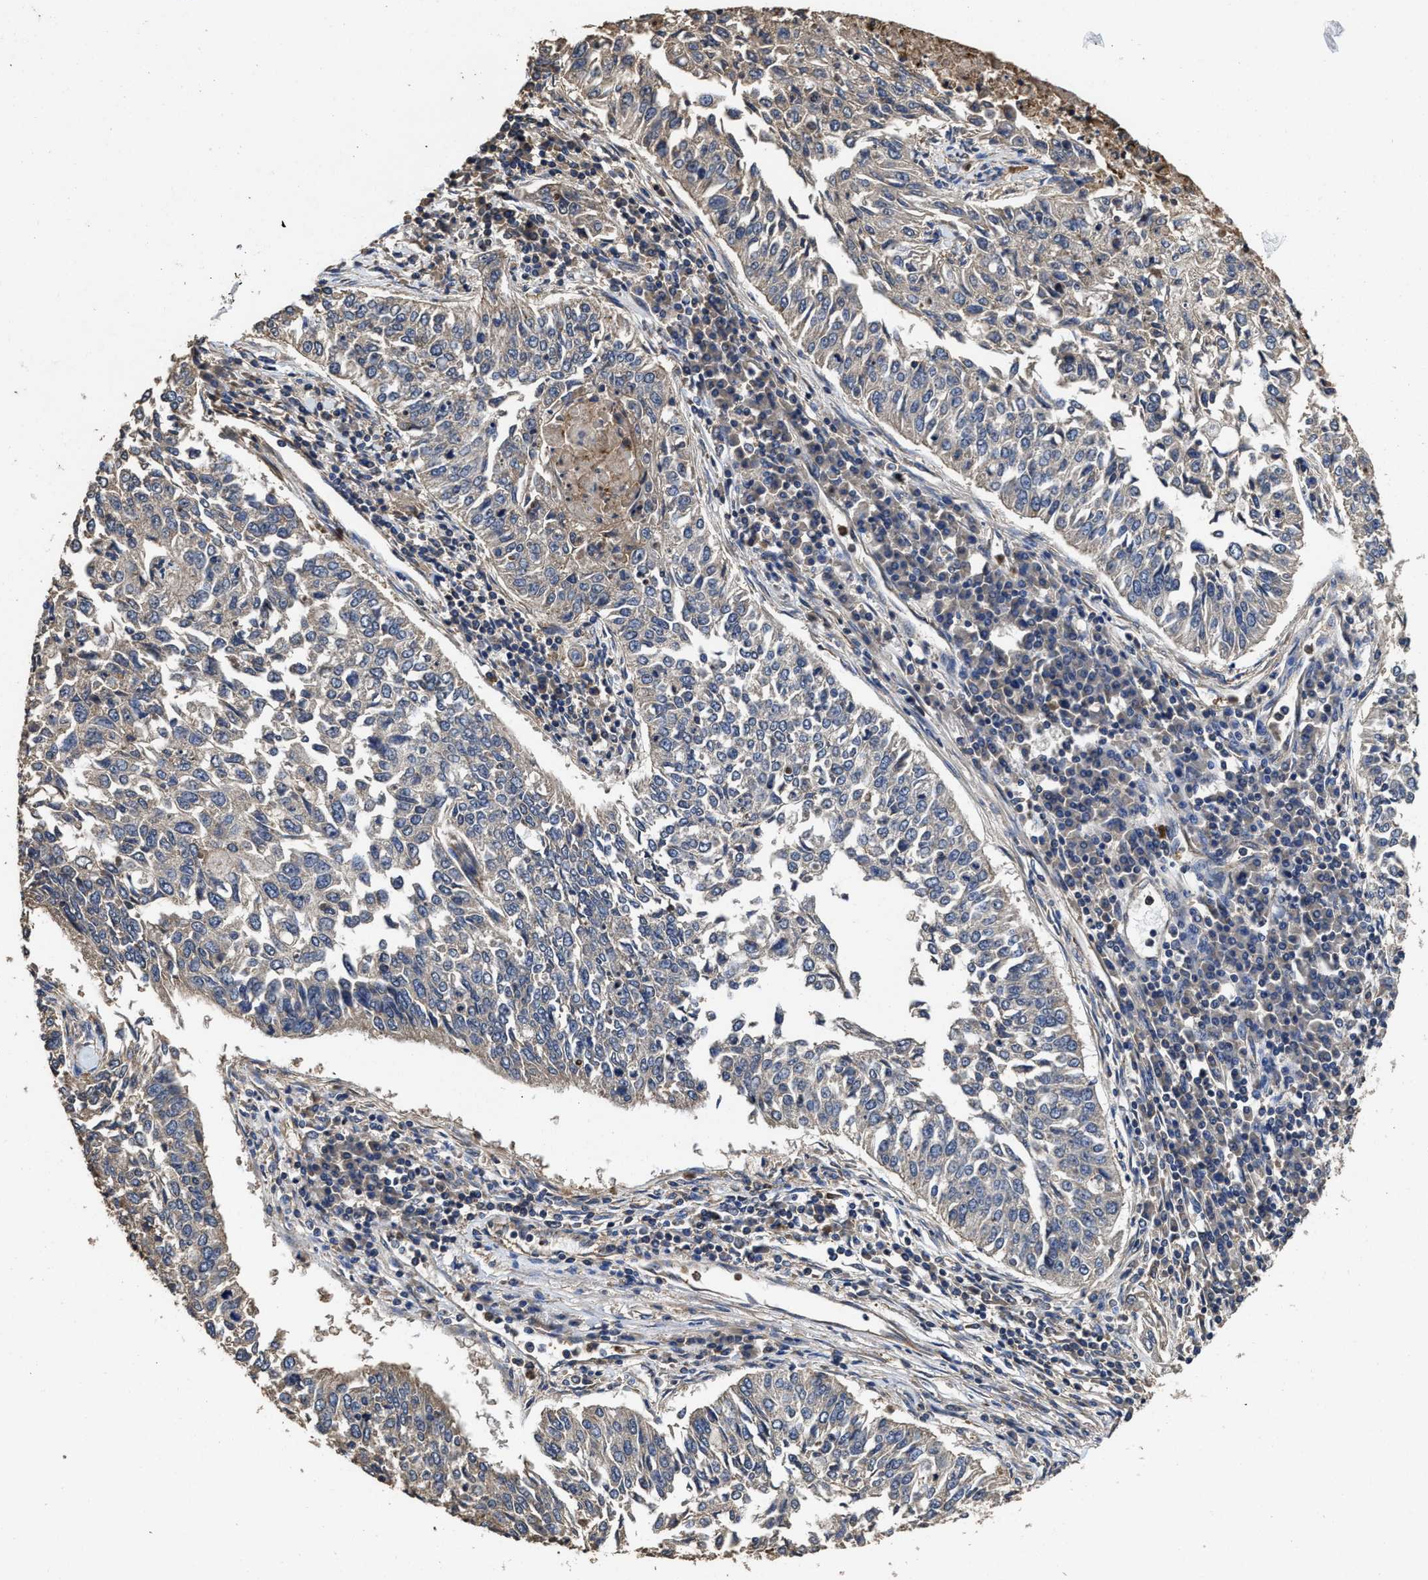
{"staining": {"intensity": "weak", "quantity": "<25%", "location": "cytoplasmic/membranous"}, "tissue": "lung cancer", "cell_type": "Tumor cells", "image_type": "cancer", "snomed": [{"axis": "morphology", "description": "Normal tissue, NOS"}, {"axis": "morphology", "description": "Squamous cell carcinoma, NOS"}, {"axis": "topography", "description": "Cartilage tissue"}, {"axis": "topography", "description": "Bronchus"}, {"axis": "topography", "description": "Lung"}], "caption": "Lung cancer (squamous cell carcinoma) was stained to show a protein in brown. There is no significant positivity in tumor cells.", "gene": "SFXN4", "patient": {"sex": "female", "age": 49}}